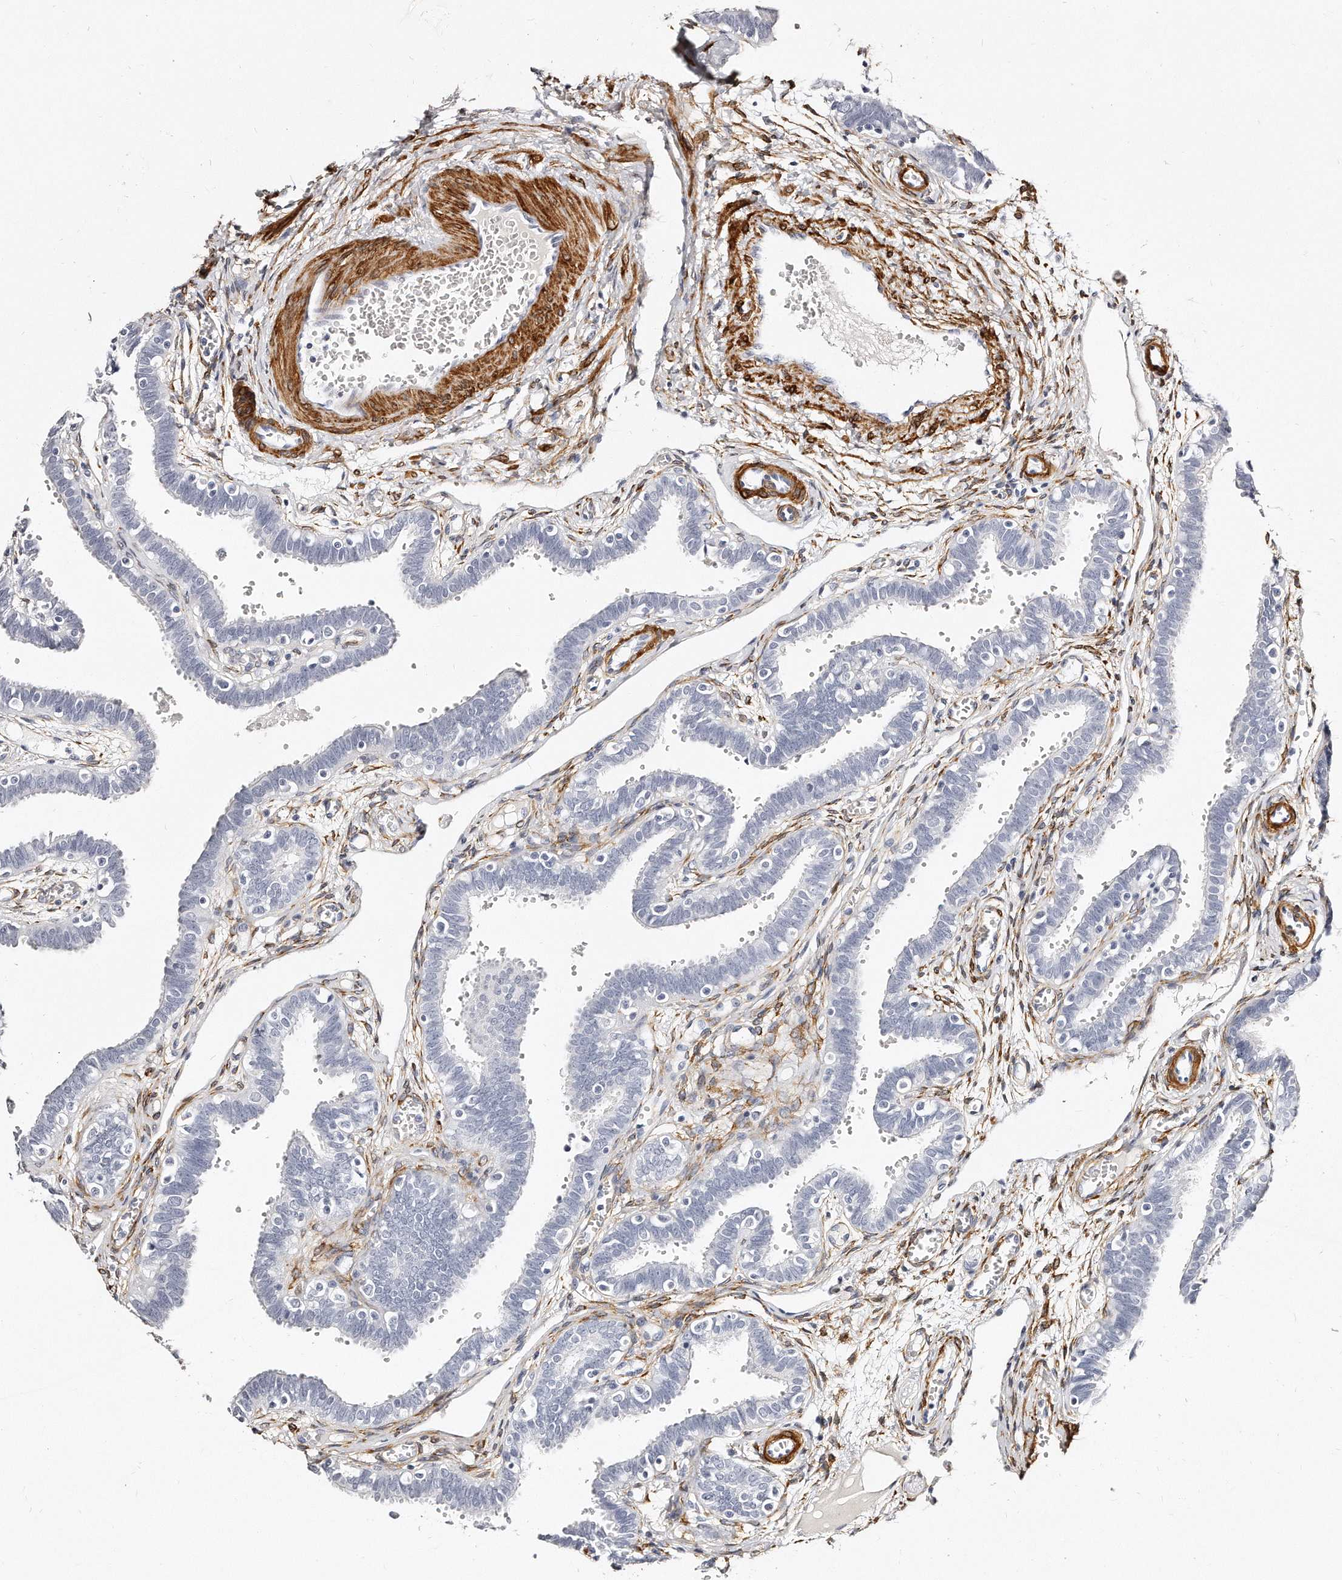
{"staining": {"intensity": "negative", "quantity": "none", "location": "none"}, "tissue": "fallopian tube", "cell_type": "Glandular cells", "image_type": "normal", "snomed": [{"axis": "morphology", "description": "Normal tissue, NOS"}, {"axis": "topography", "description": "Fallopian tube"}, {"axis": "topography", "description": "Placenta"}], "caption": "Immunohistochemistry photomicrograph of normal human fallopian tube stained for a protein (brown), which exhibits no staining in glandular cells.", "gene": "LMOD1", "patient": {"sex": "female", "age": 32}}